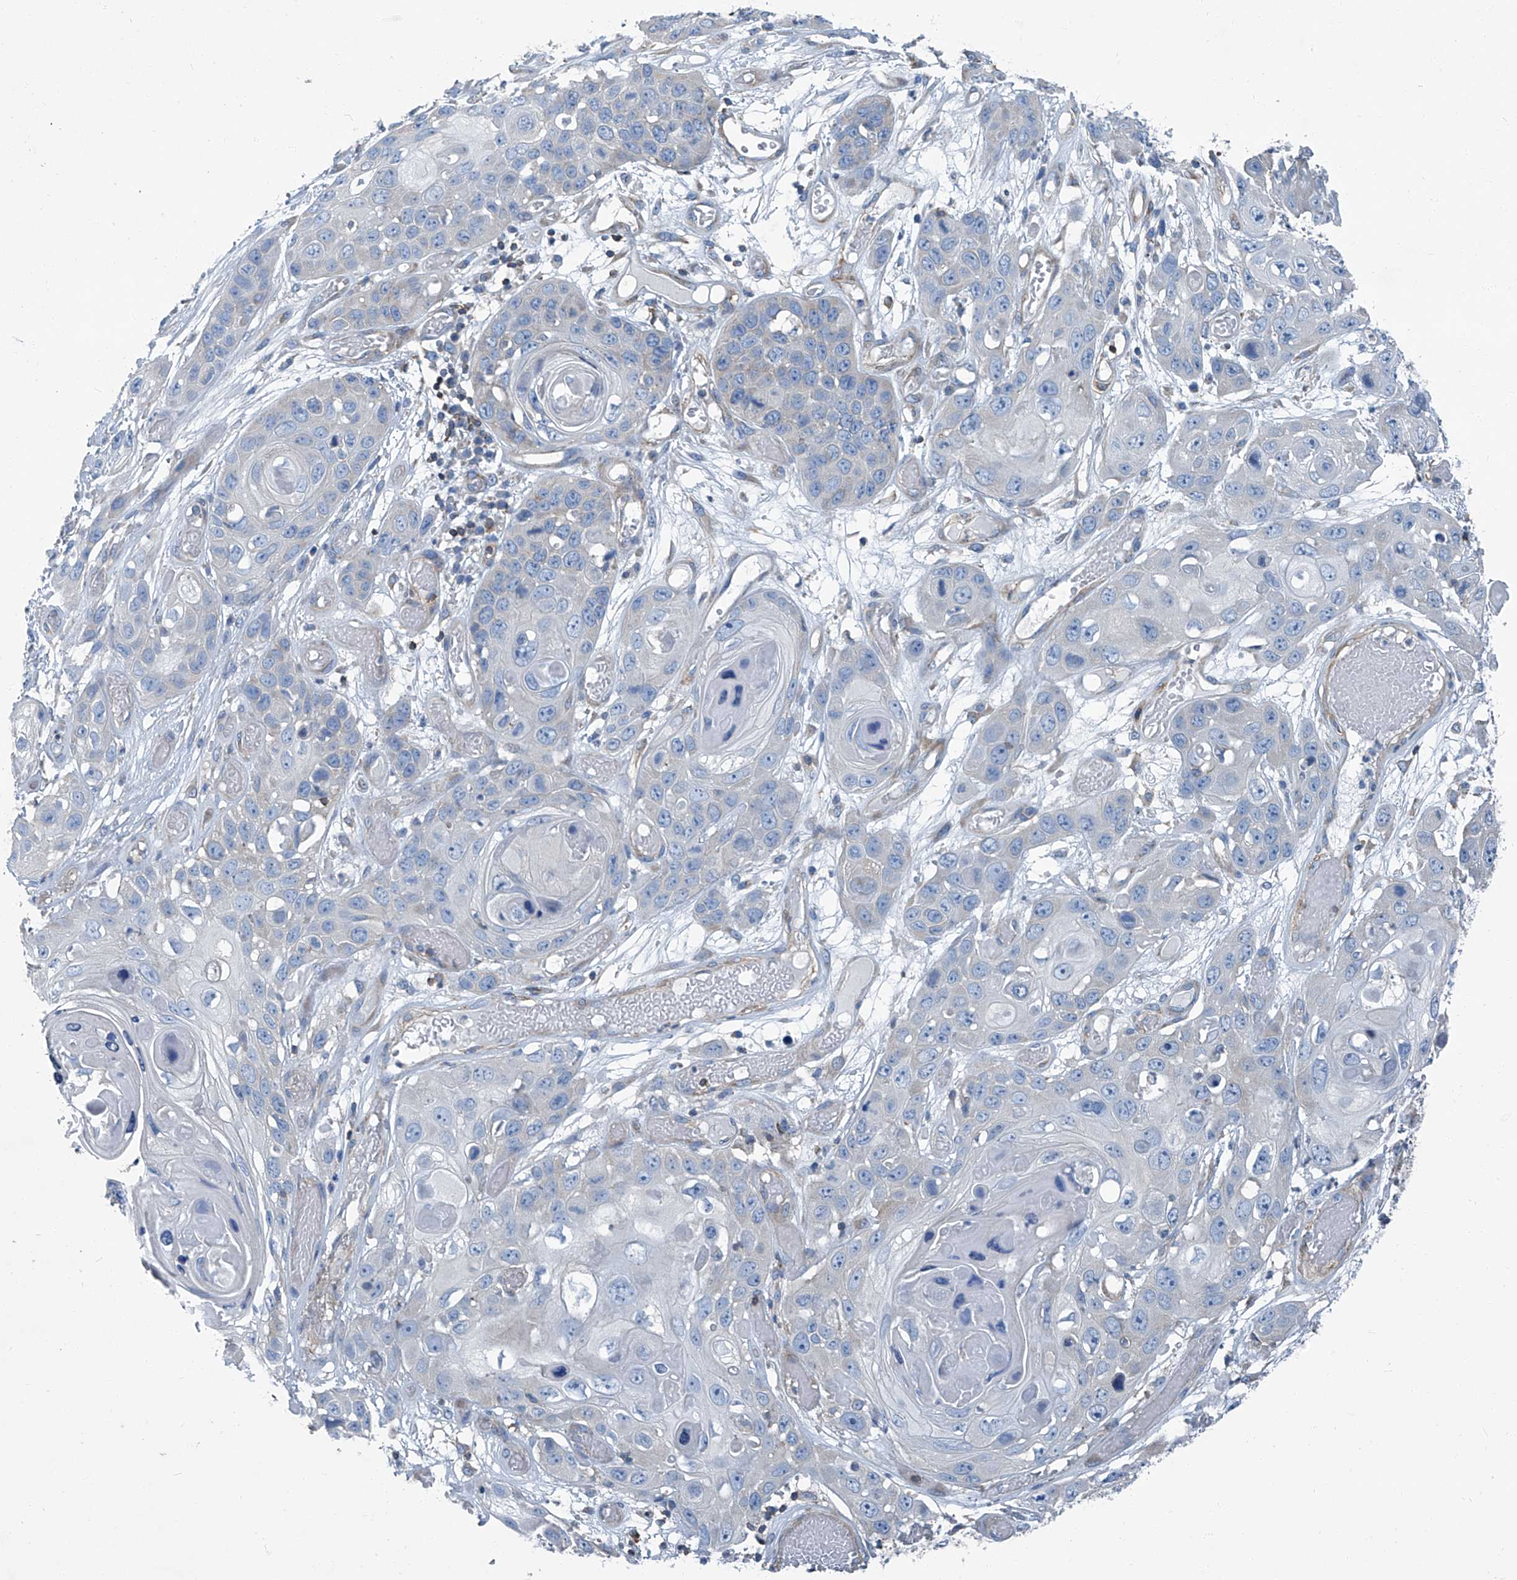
{"staining": {"intensity": "negative", "quantity": "none", "location": "none"}, "tissue": "skin cancer", "cell_type": "Tumor cells", "image_type": "cancer", "snomed": [{"axis": "morphology", "description": "Squamous cell carcinoma, NOS"}, {"axis": "topography", "description": "Skin"}], "caption": "Immunohistochemical staining of human squamous cell carcinoma (skin) shows no significant positivity in tumor cells.", "gene": "SEPTIN7", "patient": {"sex": "male", "age": 55}}